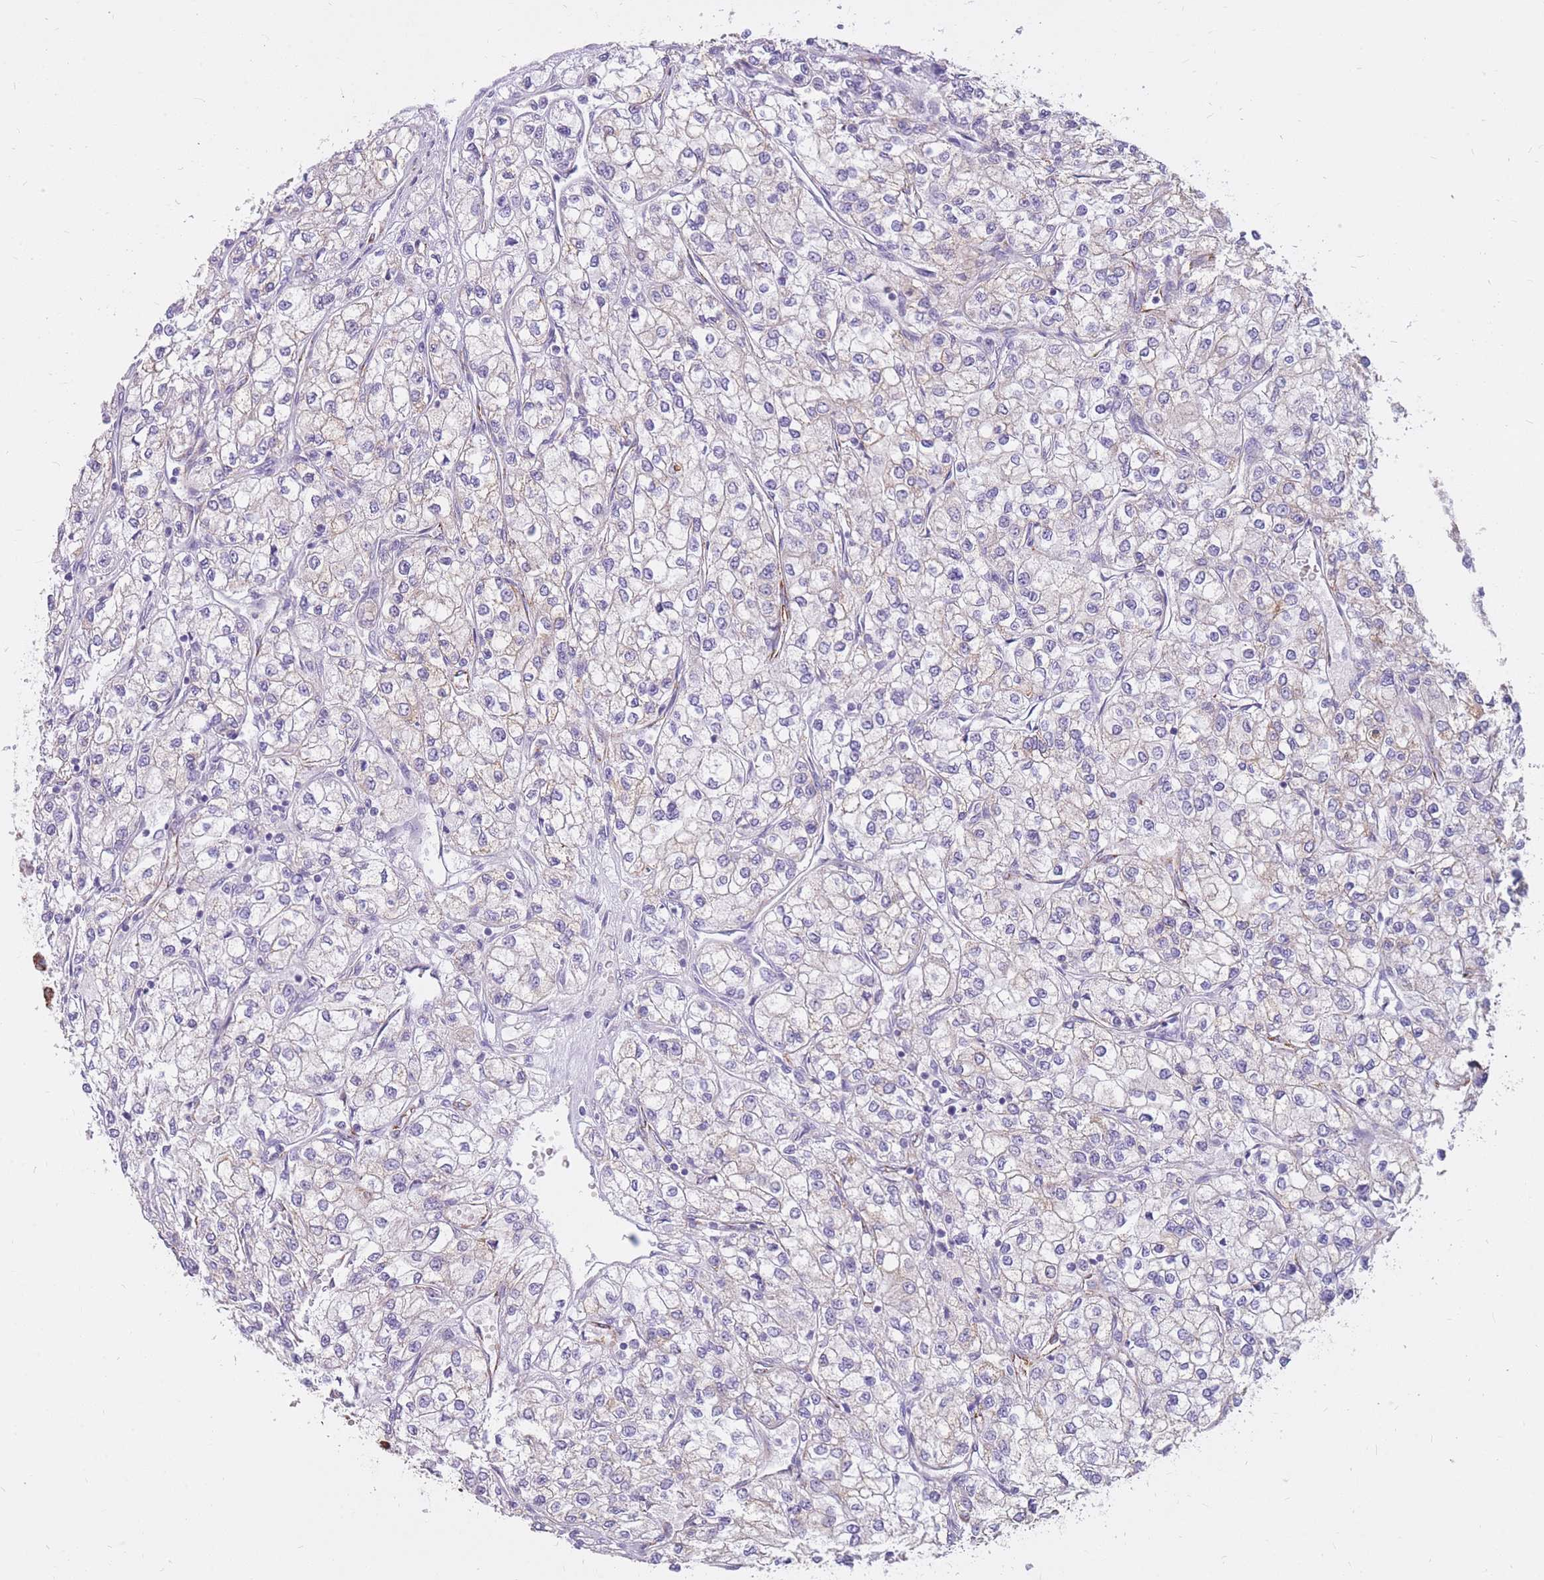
{"staining": {"intensity": "weak", "quantity": "<25%", "location": "cytoplasmic/membranous"}, "tissue": "renal cancer", "cell_type": "Tumor cells", "image_type": "cancer", "snomed": [{"axis": "morphology", "description": "Adenocarcinoma, NOS"}, {"axis": "topography", "description": "Kidney"}], "caption": "Immunohistochemical staining of human renal cancer reveals no significant positivity in tumor cells.", "gene": "RNF170", "patient": {"sex": "male", "age": 80}}